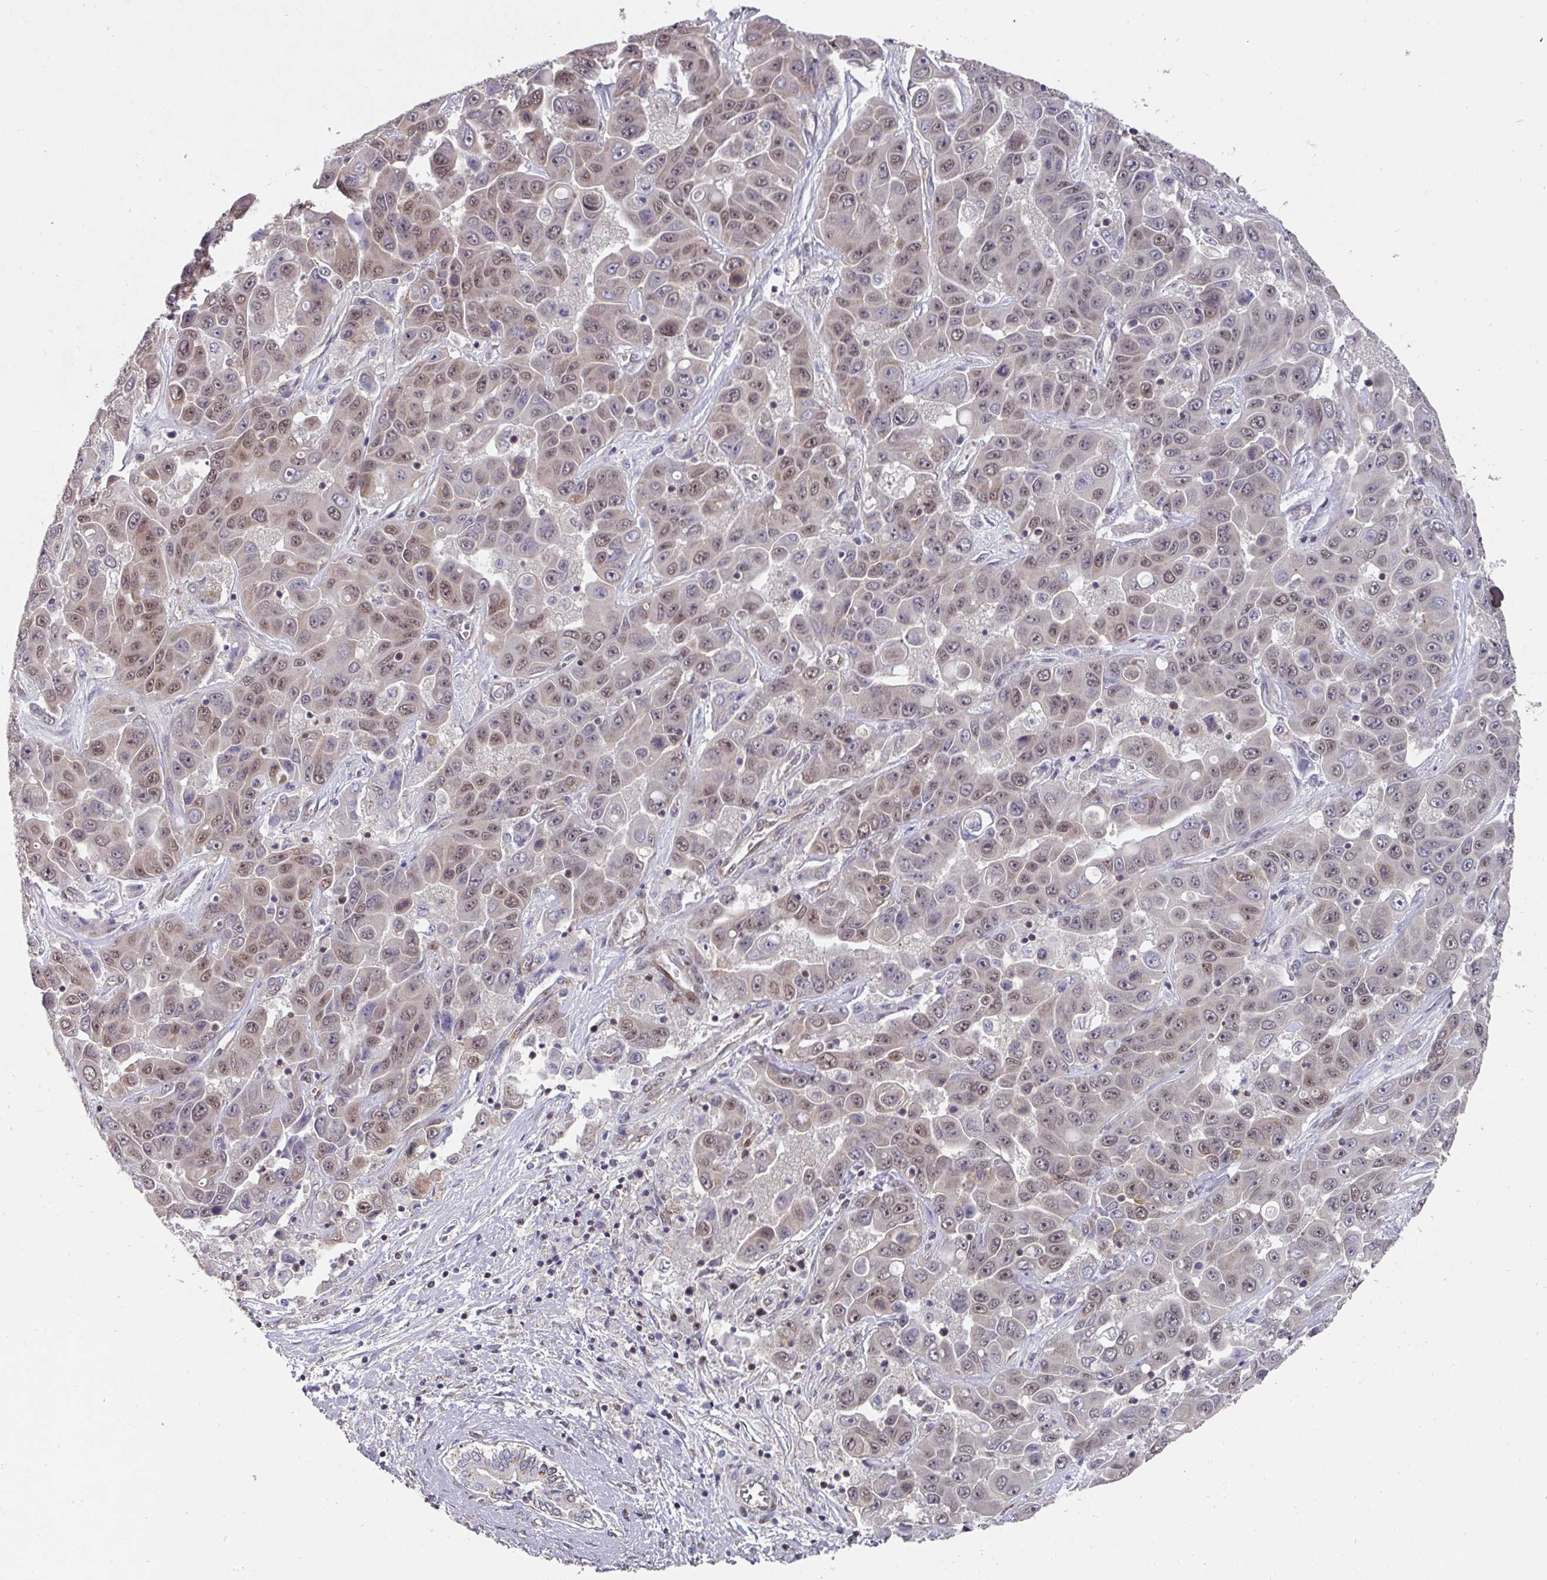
{"staining": {"intensity": "weak", "quantity": "25%-75%", "location": "nuclear"}, "tissue": "liver cancer", "cell_type": "Tumor cells", "image_type": "cancer", "snomed": [{"axis": "morphology", "description": "Cholangiocarcinoma"}, {"axis": "topography", "description": "Liver"}], "caption": "A photomicrograph of human liver cancer (cholangiocarcinoma) stained for a protein demonstrates weak nuclear brown staining in tumor cells.", "gene": "C18orf25", "patient": {"sex": "female", "age": 52}}